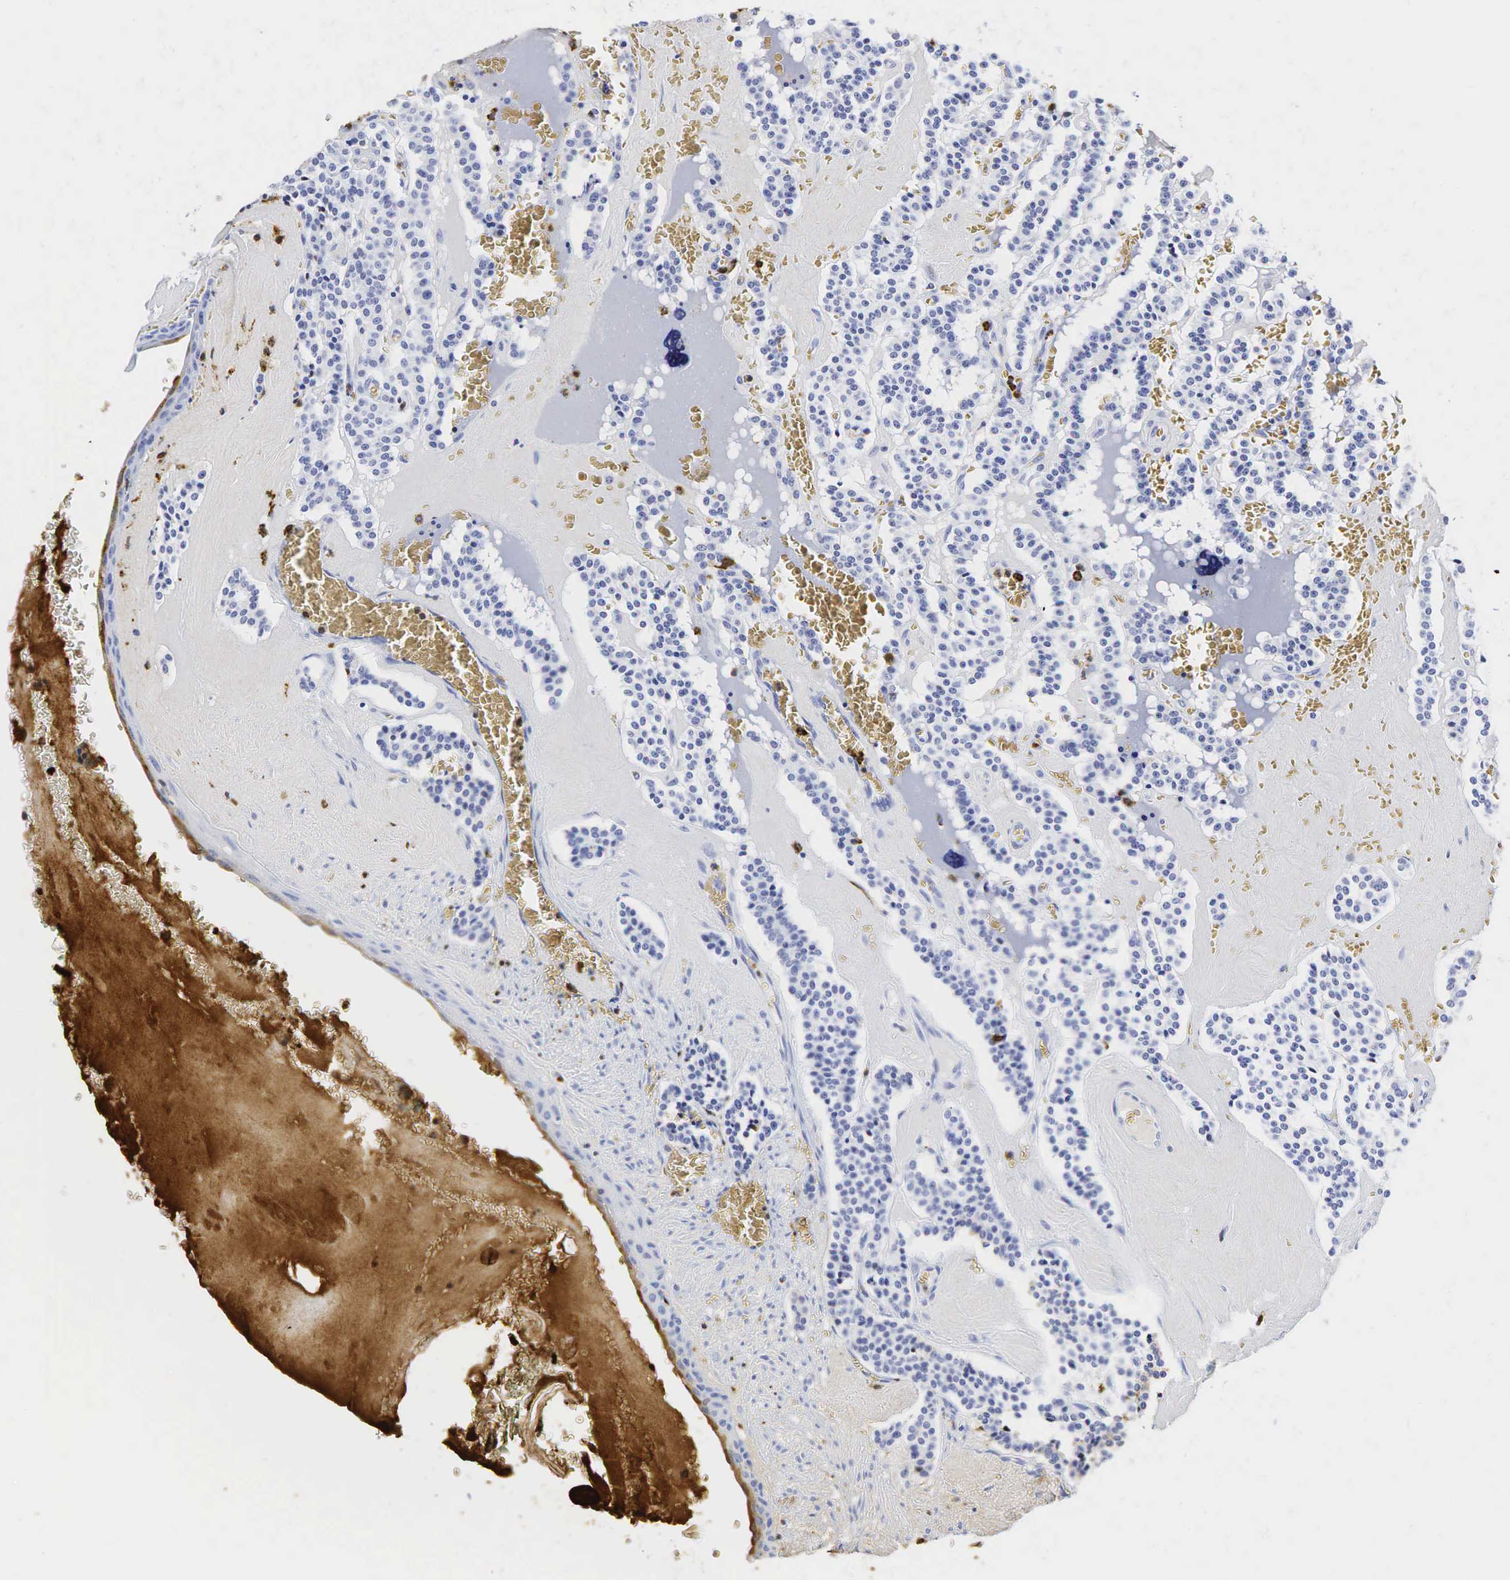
{"staining": {"intensity": "negative", "quantity": "none", "location": "none"}, "tissue": "carcinoid", "cell_type": "Tumor cells", "image_type": "cancer", "snomed": [{"axis": "morphology", "description": "Carcinoid, malignant, NOS"}, {"axis": "topography", "description": "Bronchus"}], "caption": "DAB (3,3'-diaminobenzidine) immunohistochemical staining of human carcinoid (malignant) demonstrates no significant staining in tumor cells.", "gene": "LYZ", "patient": {"sex": "male", "age": 55}}